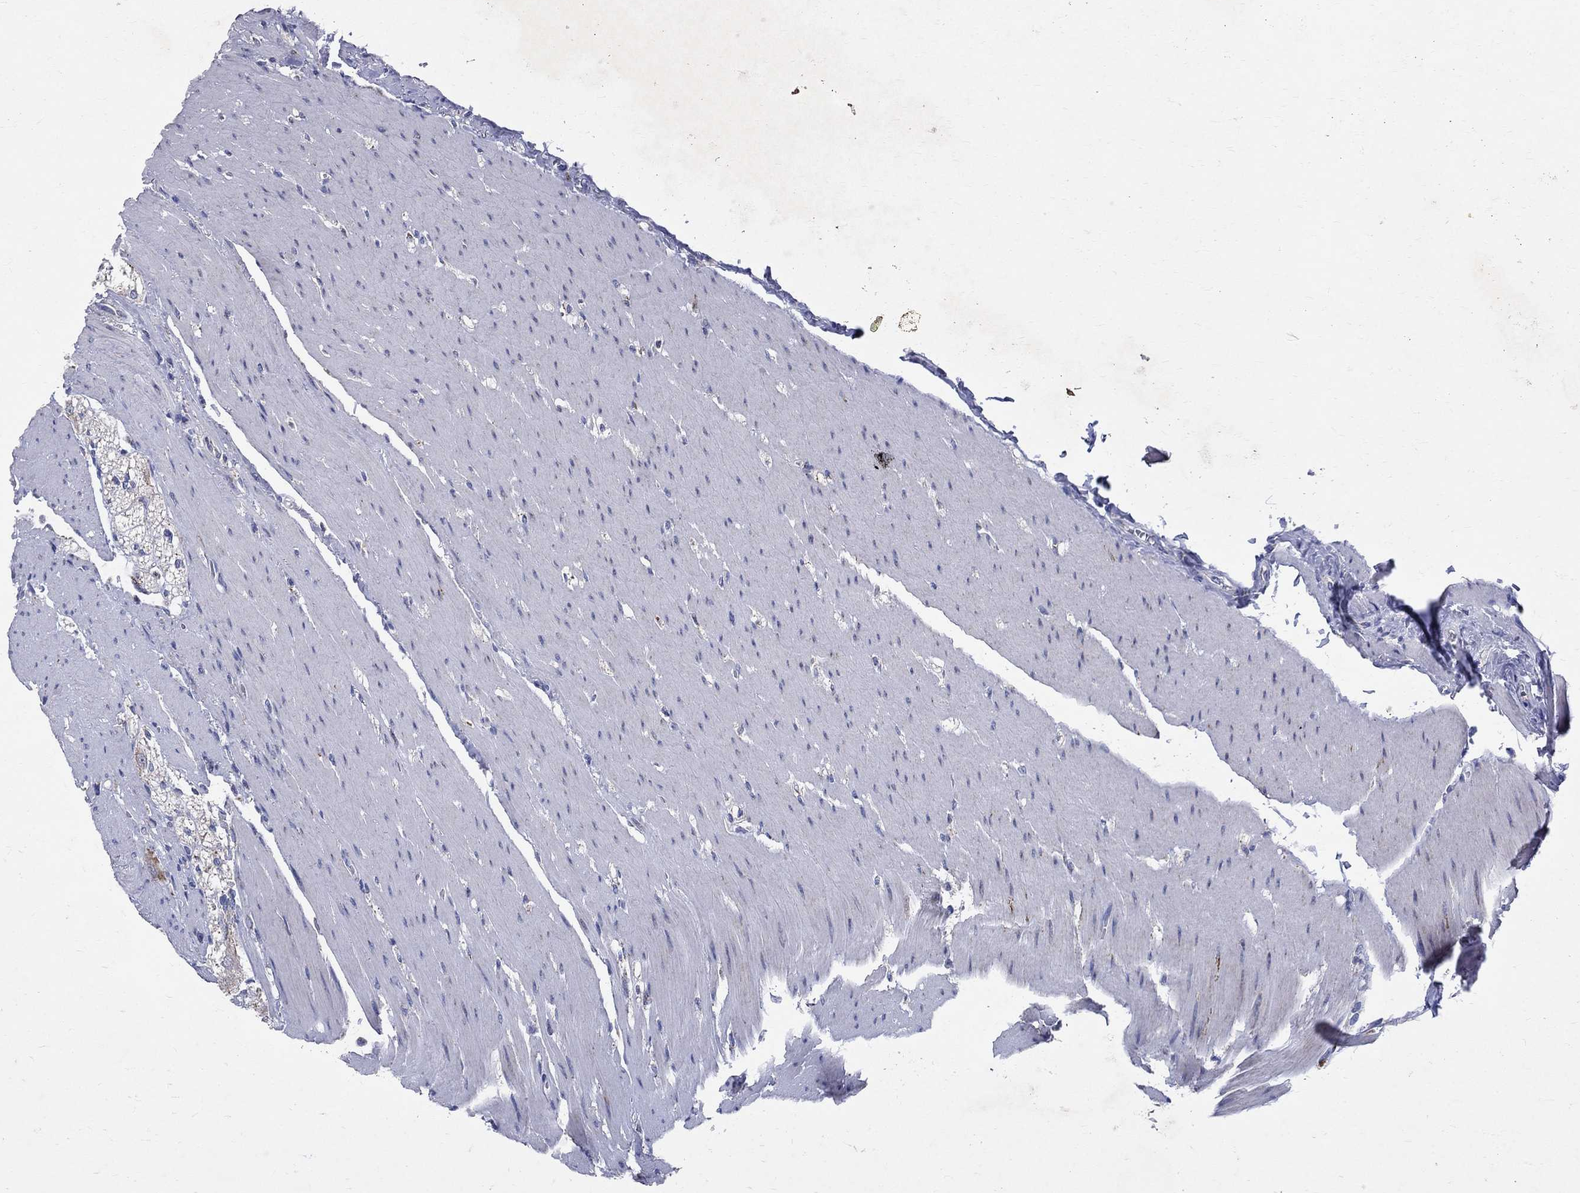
{"staining": {"intensity": "negative", "quantity": "none", "location": "none"}, "tissue": "colon", "cell_type": "Endothelial cells", "image_type": "normal", "snomed": [{"axis": "morphology", "description": "Normal tissue, NOS"}, {"axis": "topography", "description": "Colon"}], "caption": "A high-resolution micrograph shows IHC staining of benign colon, which displays no significant expression in endothelial cells.", "gene": "SLC4A10", "patient": {"sex": "female", "age": 65}}